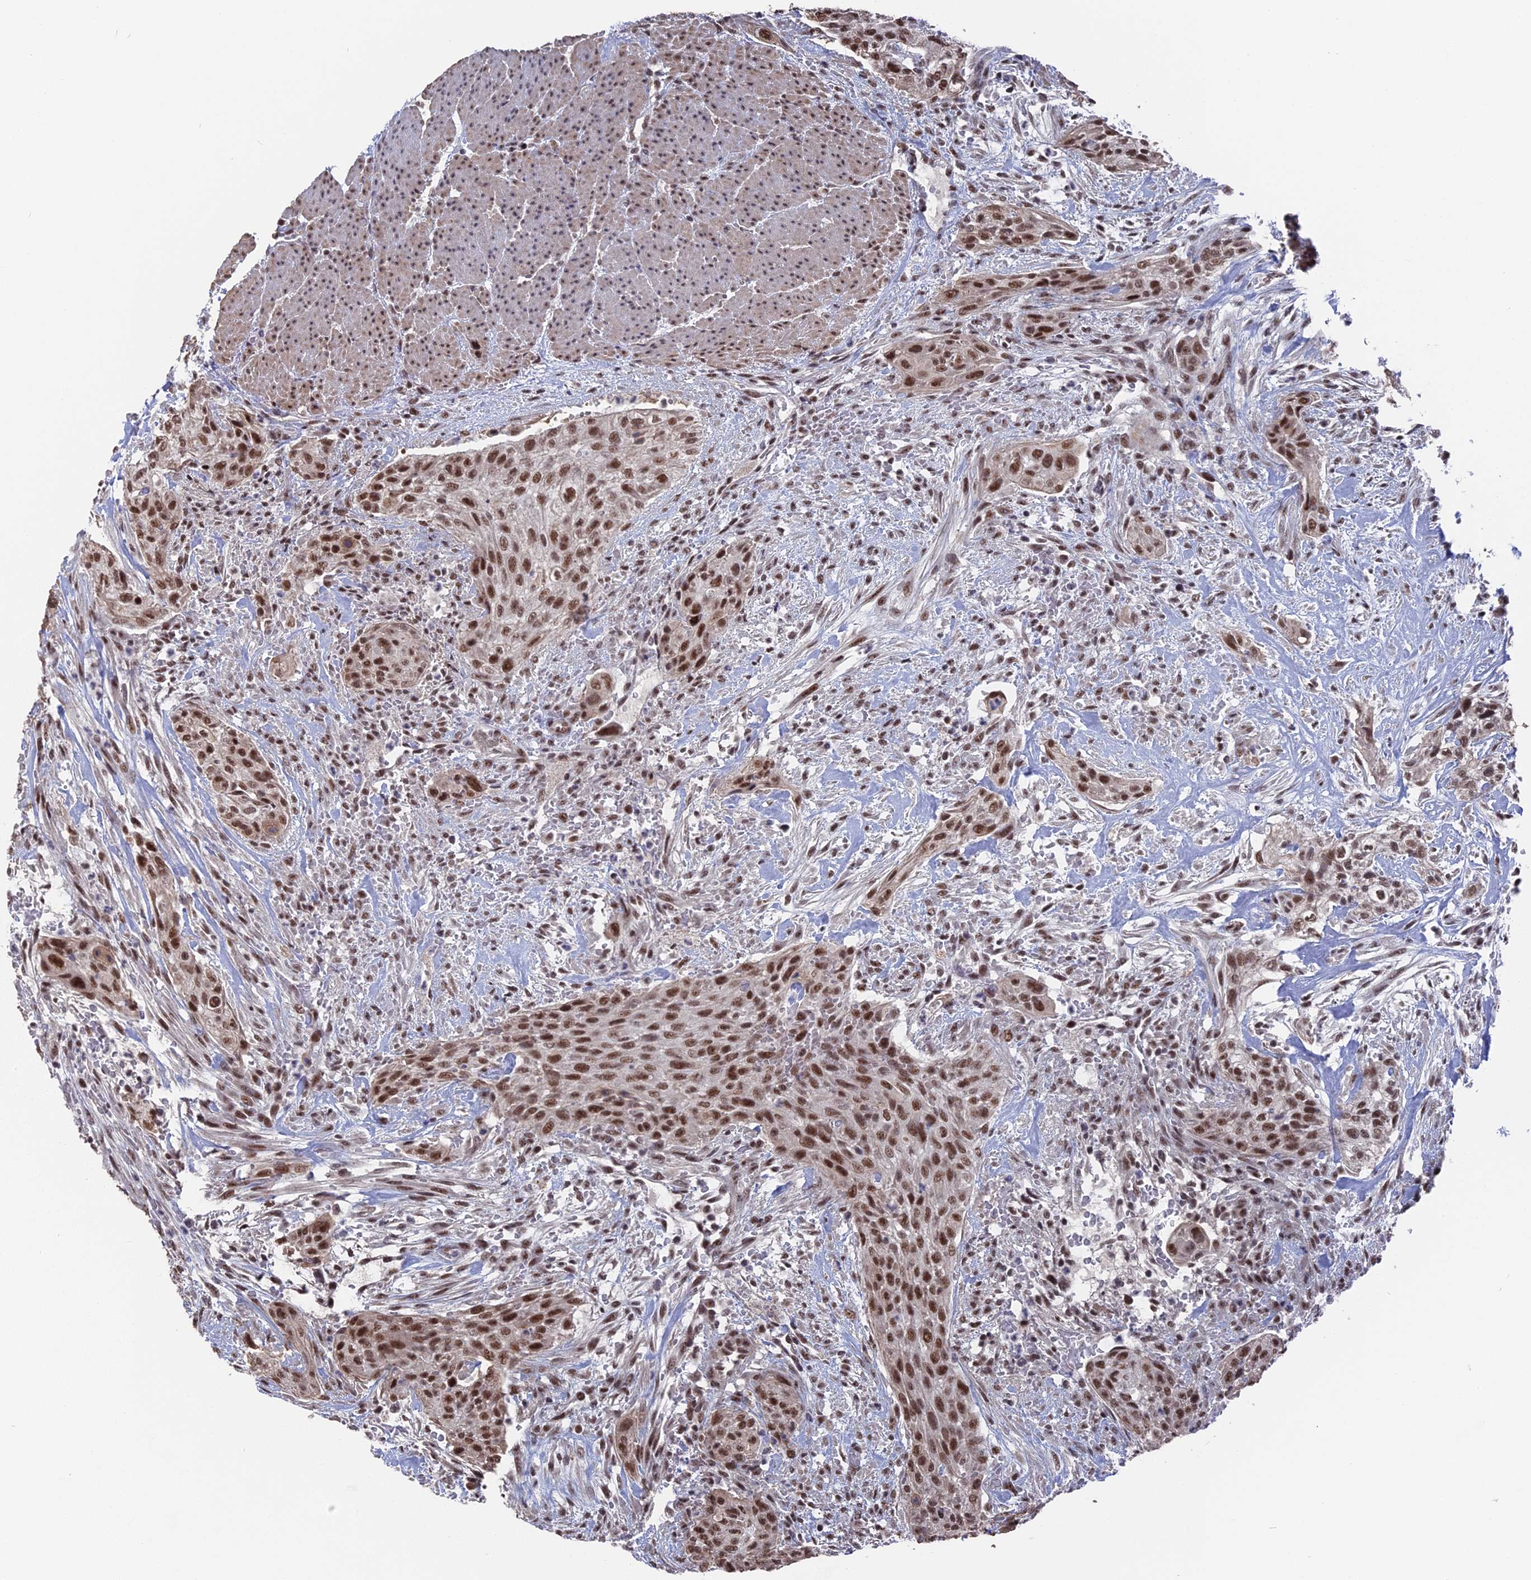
{"staining": {"intensity": "moderate", "quantity": ">75%", "location": "nuclear"}, "tissue": "urothelial cancer", "cell_type": "Tumor cells", "image_type": "cancer", "snomed": [{"axis": "morphology", "description": "Urothelial carcinoma, High grade"}, {"axis": "topography", "description": "Urinary bladder"}], "caption": "High-grade urothelial carcinoma tissue reveals moderate nuclear expression in about >75% of tumor cells, visualized by immunohistochemistry.", "gene": "SF3A2", "patient": {"sex": "male", "age": 35}}